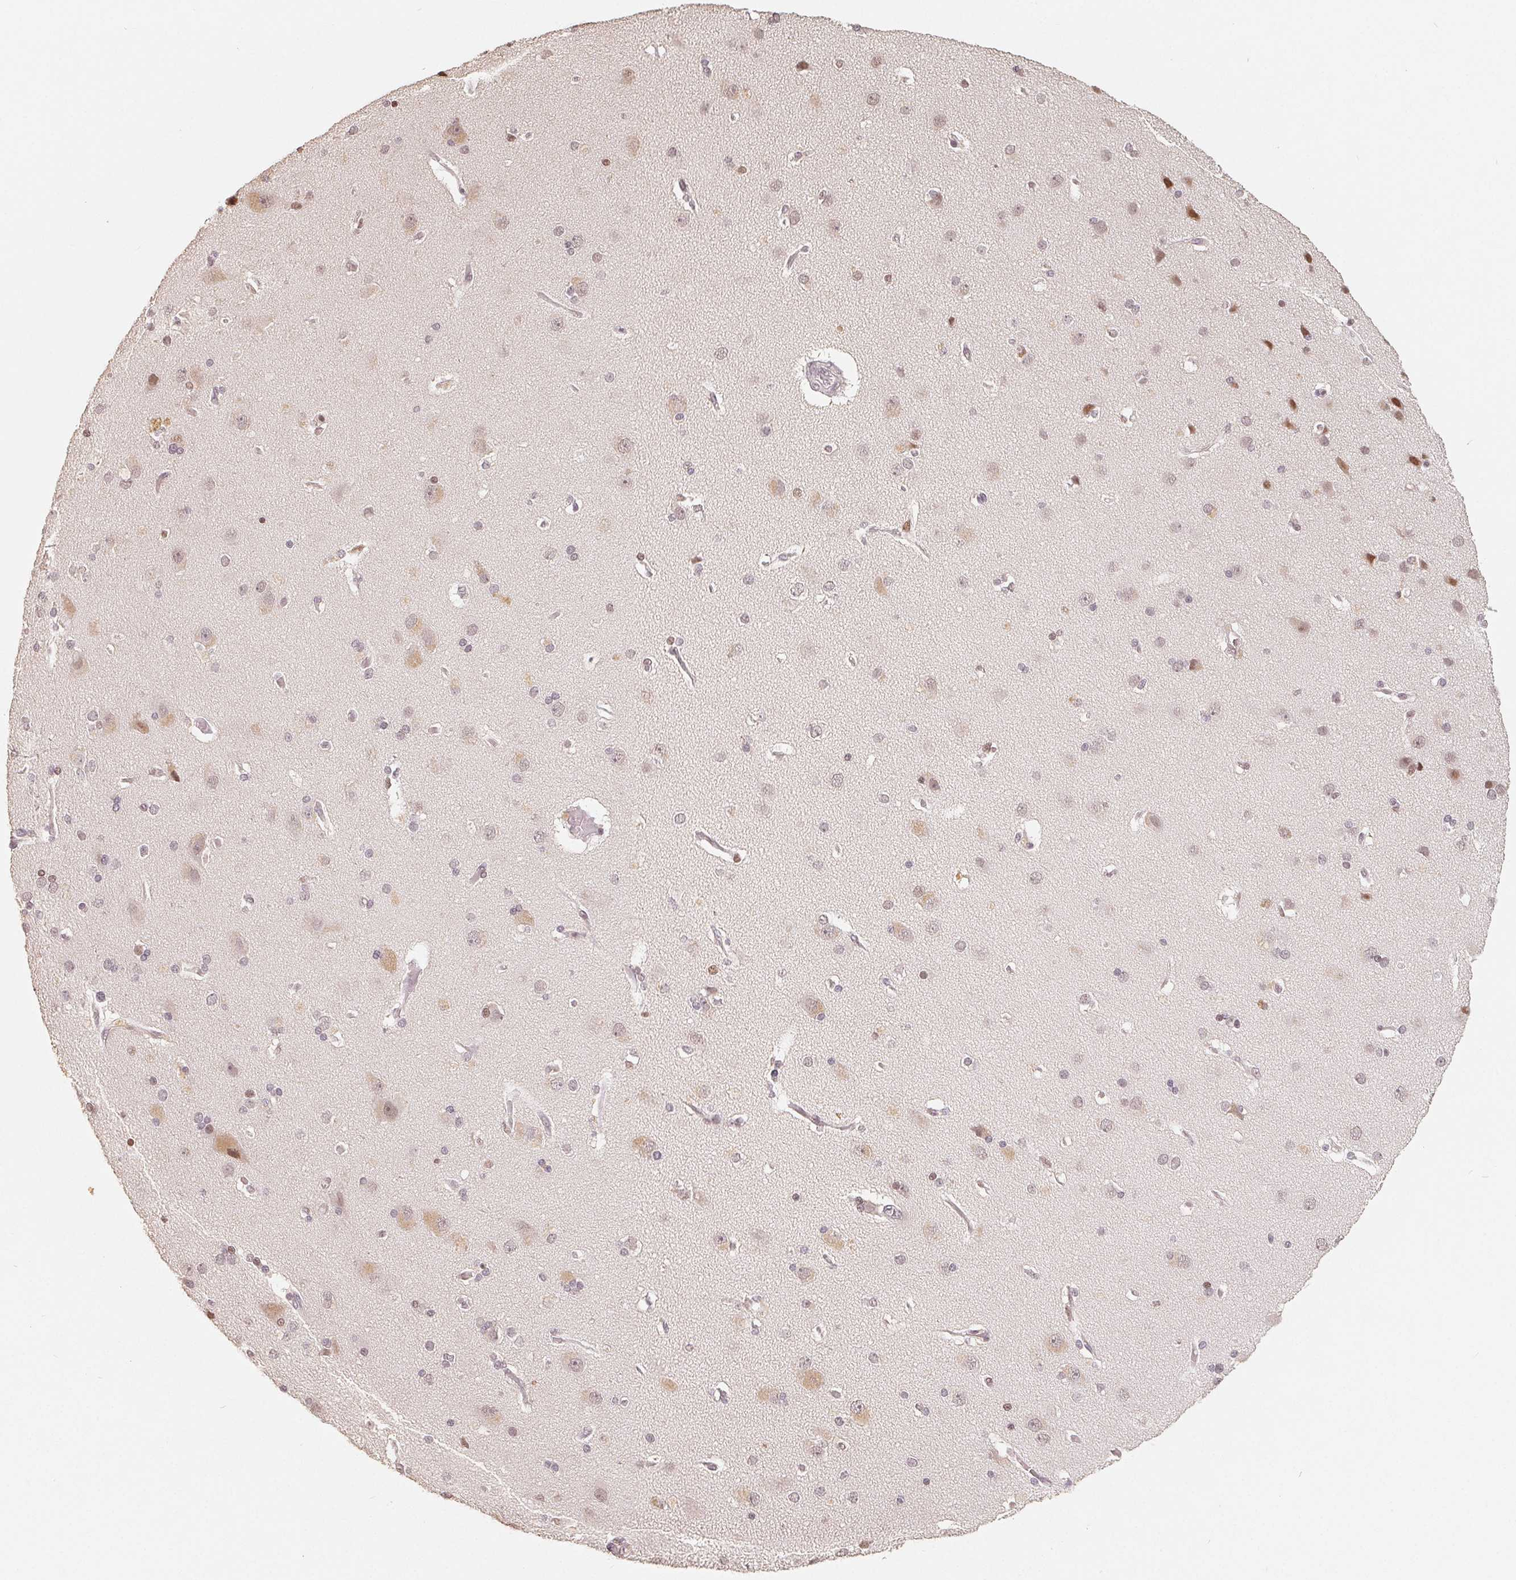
{"staining": {"intensity": "negative", "quantity": "none", "location": "none"}, "tissue": "cerebral cortex", "cell_type": "Endothelial cells", "image_type": "normal", "snomed": [{"axis": "morphology", "description": "Normal tissue, NOS"}, {"axis": "morphology", "description": "Glioma, malignant, High grade"}, {"axis": "topography", "description": "Cerebral cortex"}], "caption": "This is a photomicrograph of immunohistochemistry (IHC) staining of benign cerebral cortex, which shows no expression in endothelial cells. (DAB immunohistochemistry (IHC) with hematoxylin counter stain).", "gene": "CCDC138", "patient": {"sex": "male", "age": 71}}